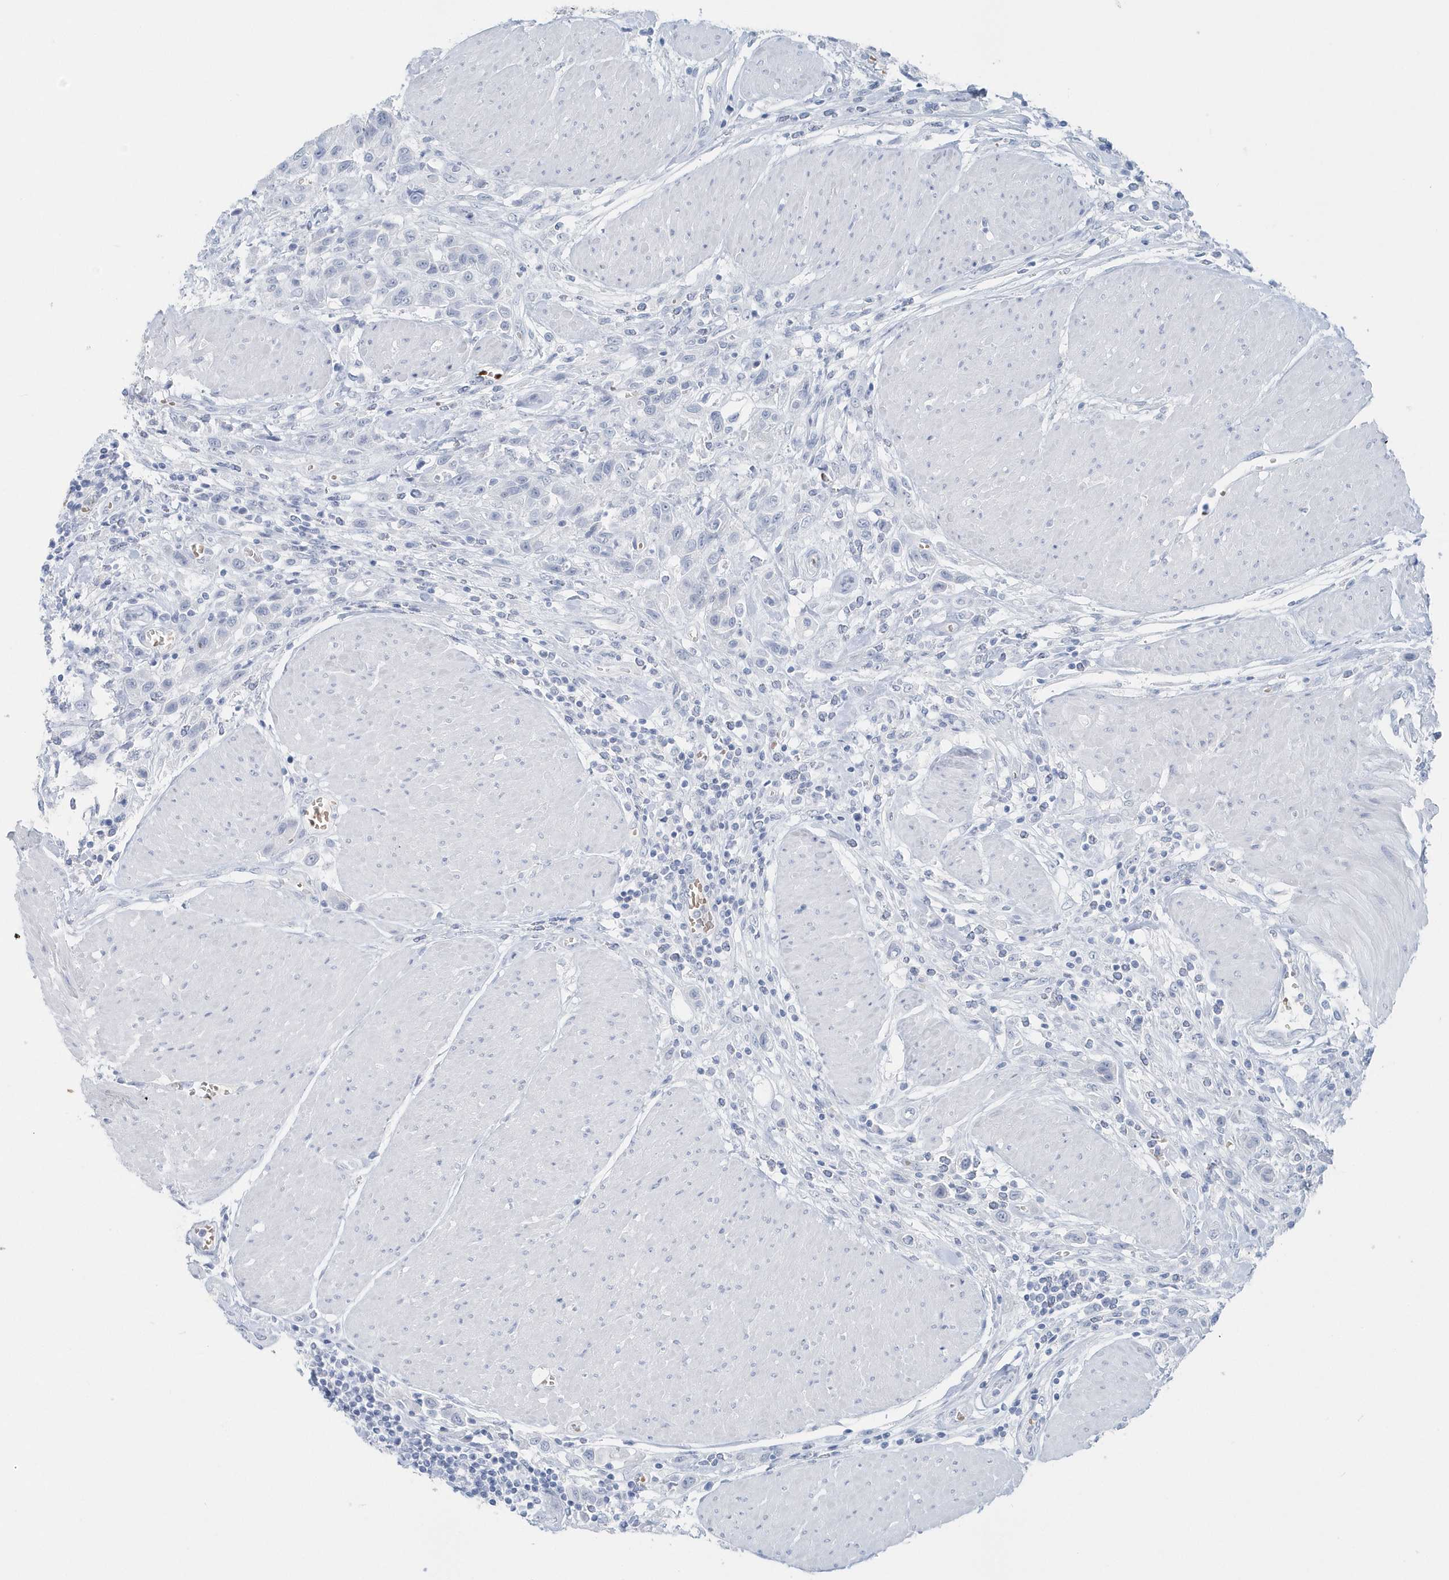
{"staining": {"intensity": "negative", "quantity": "none", "location": "none"}, "tissue": "urothelial cancer", "cell_type": "Tumor cells", "image_type": "cancer", "snomed": [{"axis": "morphology", "description": "Urothelial carcinoma, High grade"}, {"axis": "topography", "description": "Urinary bladder"}], "caption": "Tumor cells show no significant protein expression in urothelial cancer.", "gene": "HBA2", "patient": {"sex": "male", "age": 50}}